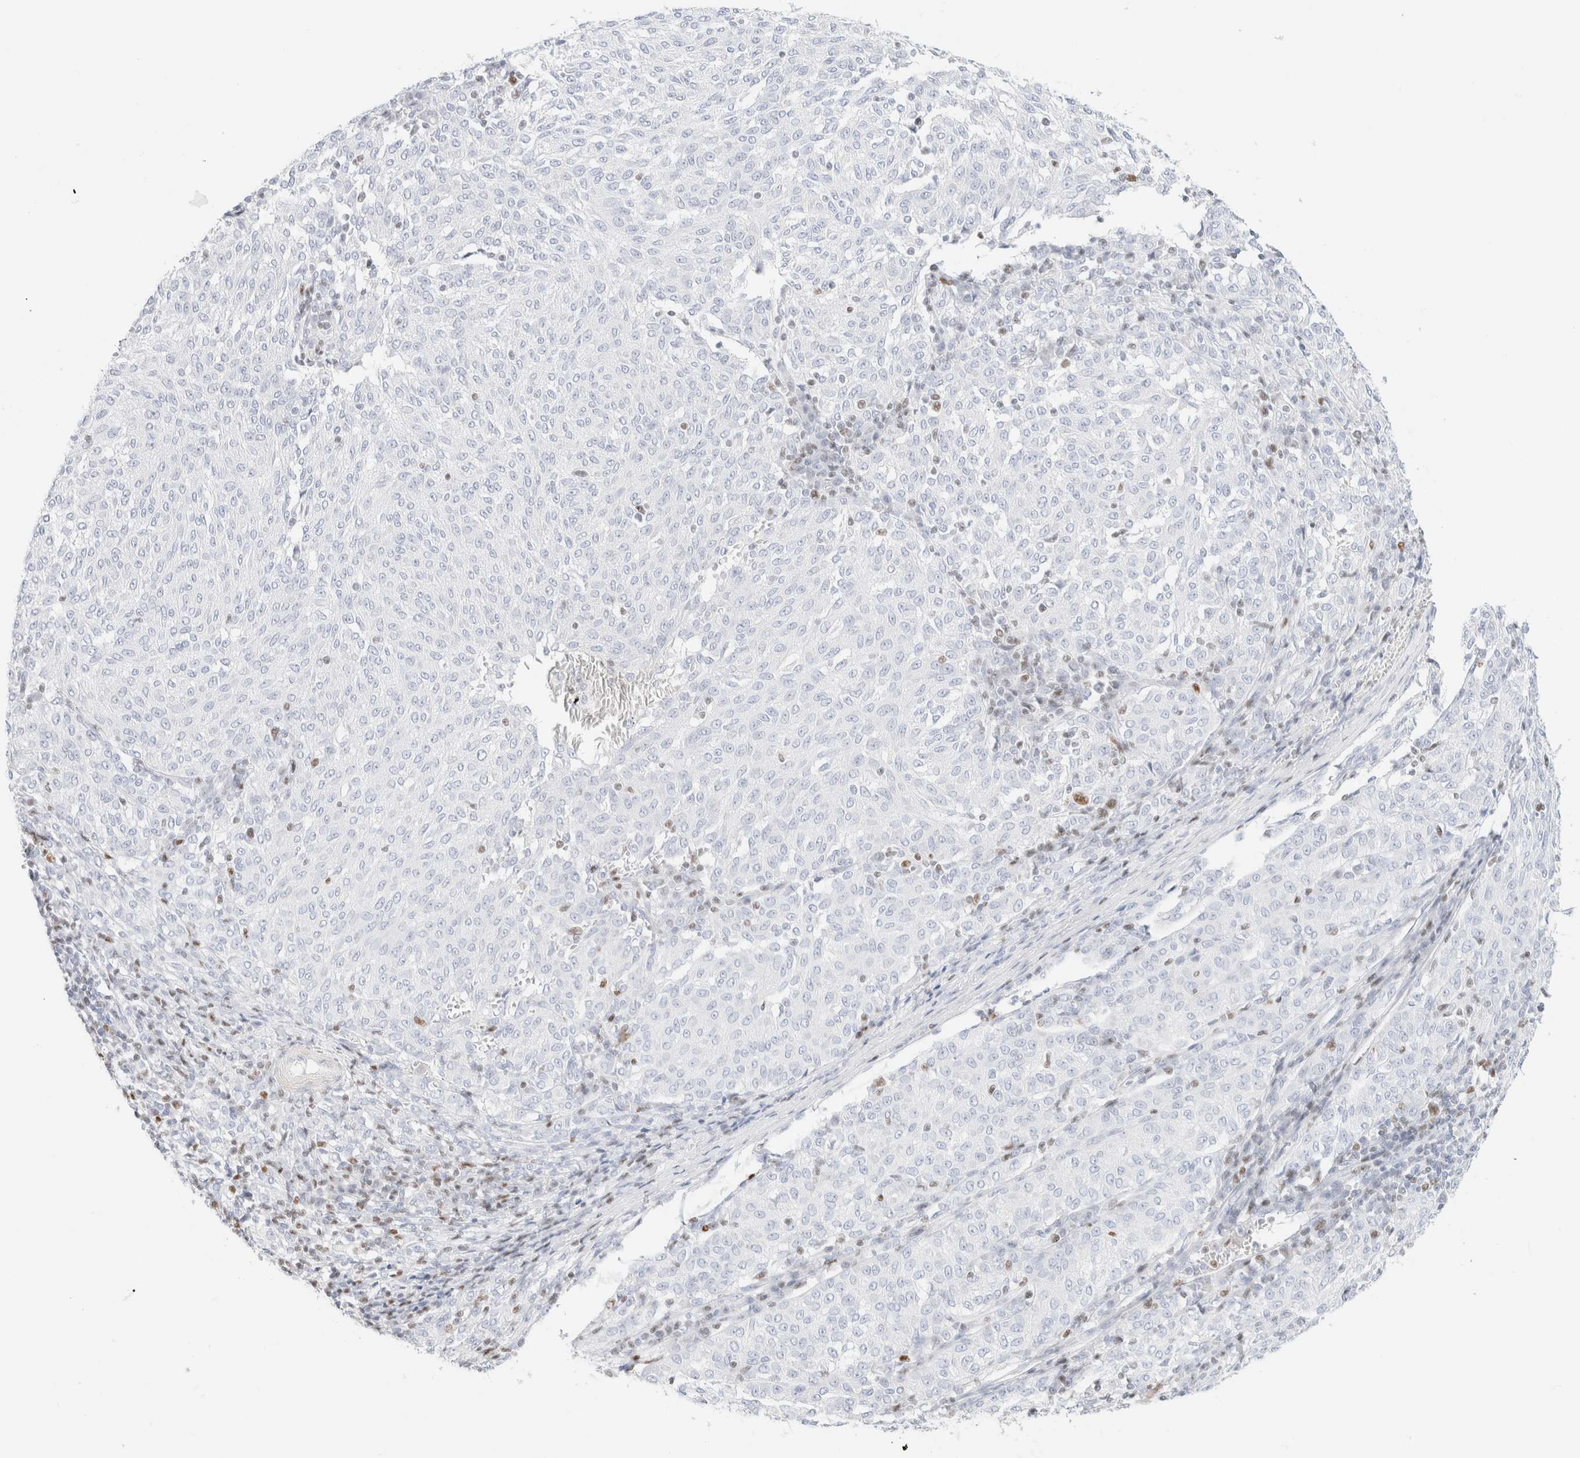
{"staining": {"intensity": "negative", "quantity": "none", "location": "none"}, "tissue": "melanoma", "cell_type": "Tumor cells", "image_type": "cancer", "snomed": [{"axis": "morphology", "description": "Malignant melanoma, NOS"}, {"axis": "topography", "description": "Skin"}], "caption": "Immunohistochemical staining of human malignant melanoma exhibits no significant positivity in tumor cells. The staining is performed using DAB brown chromogen with nuclei counter-stained in using hematoxylin.", "gene": "IKZF3", "patient": {"sex": "female", "age": 72}}